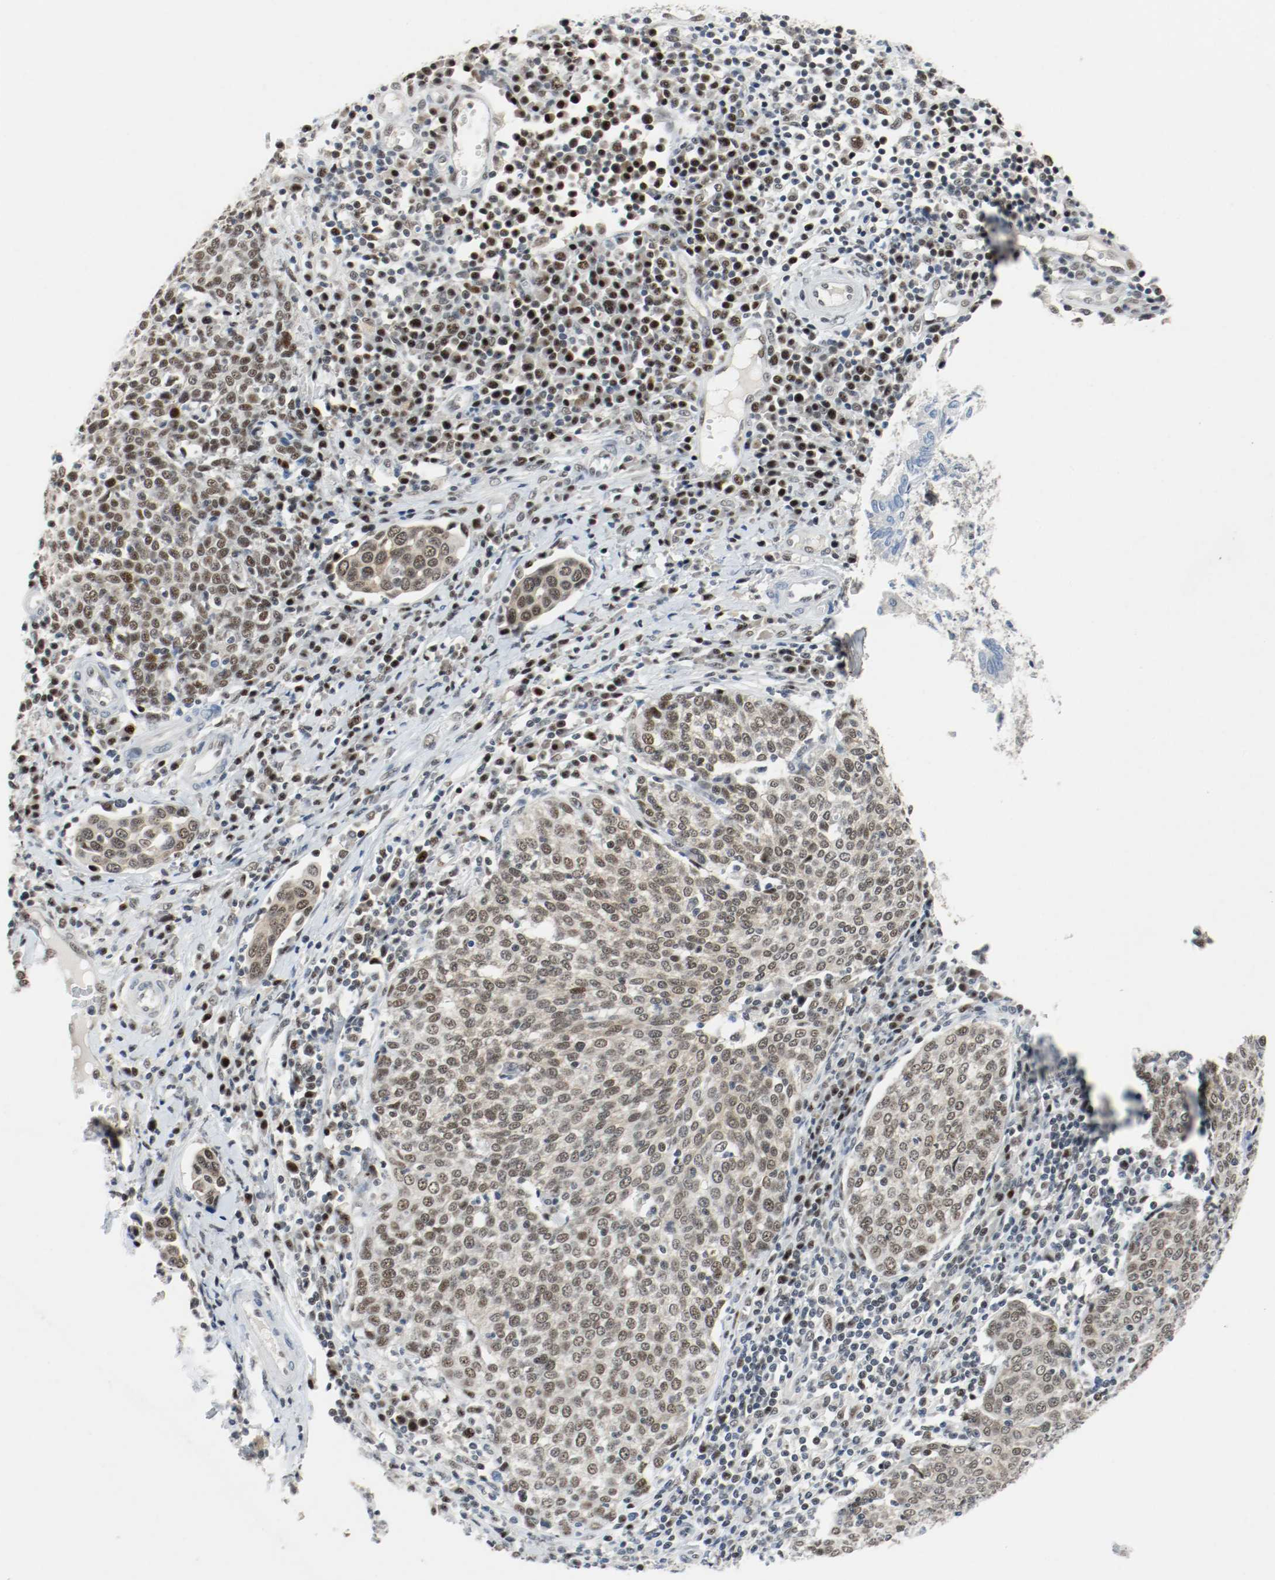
{"staining": {"intensity": "moderate", "quantity": "25%-75%", "location": "nuclear"}, "tissue": "cervical cancer", "cell_type": "Tumor cells", "image_type": "cancer", "snomed": [{"axis": "morphology", "description": "Squamous cell carcinoma, NOS"}, {"axis": "topography", "description": "Cervix"}], "caption": "Immunohistochemistry (IHC) of cervical squamous cell carcinoma exhibits medium levels of moderate nuclear expression in about 25%-75% of tumor cells.", "gene": "ASH1L", "patient": {"sex": "female", "age": 40}}